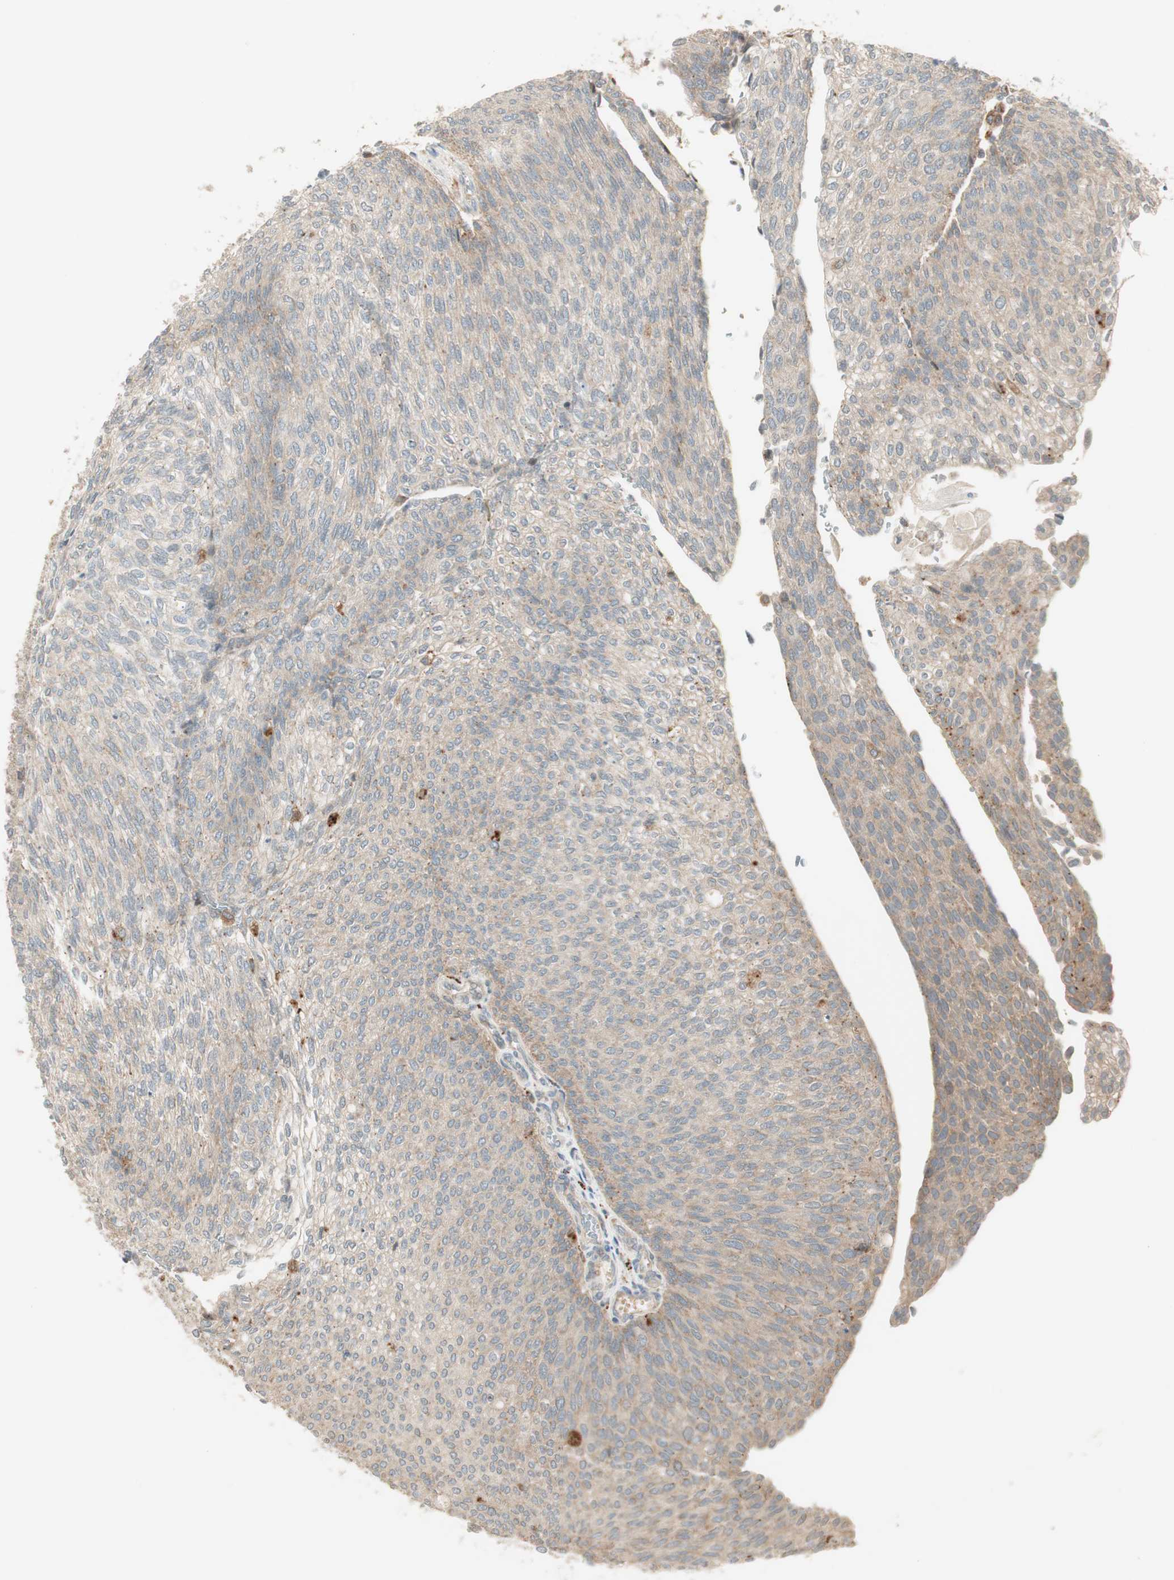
{"staining": {"intensity": "negative", "quantity": "none", "location": "none"}, "tissue": "urothelial cancer", "cell_type": "Tumor cells", "image_type": "cancer", "snomed": [{"axis": "morphology", "description": "Urothelial carcinoma, Low grade"}, {"axis": "topography", "description": "Urinary bladder"}], "caption": "Micrograph shows no protein positivity in tumor cells of urothelial cancer tissue.", "gene": "SFRP1", "patient": {"sex": "female", "age": 79}}